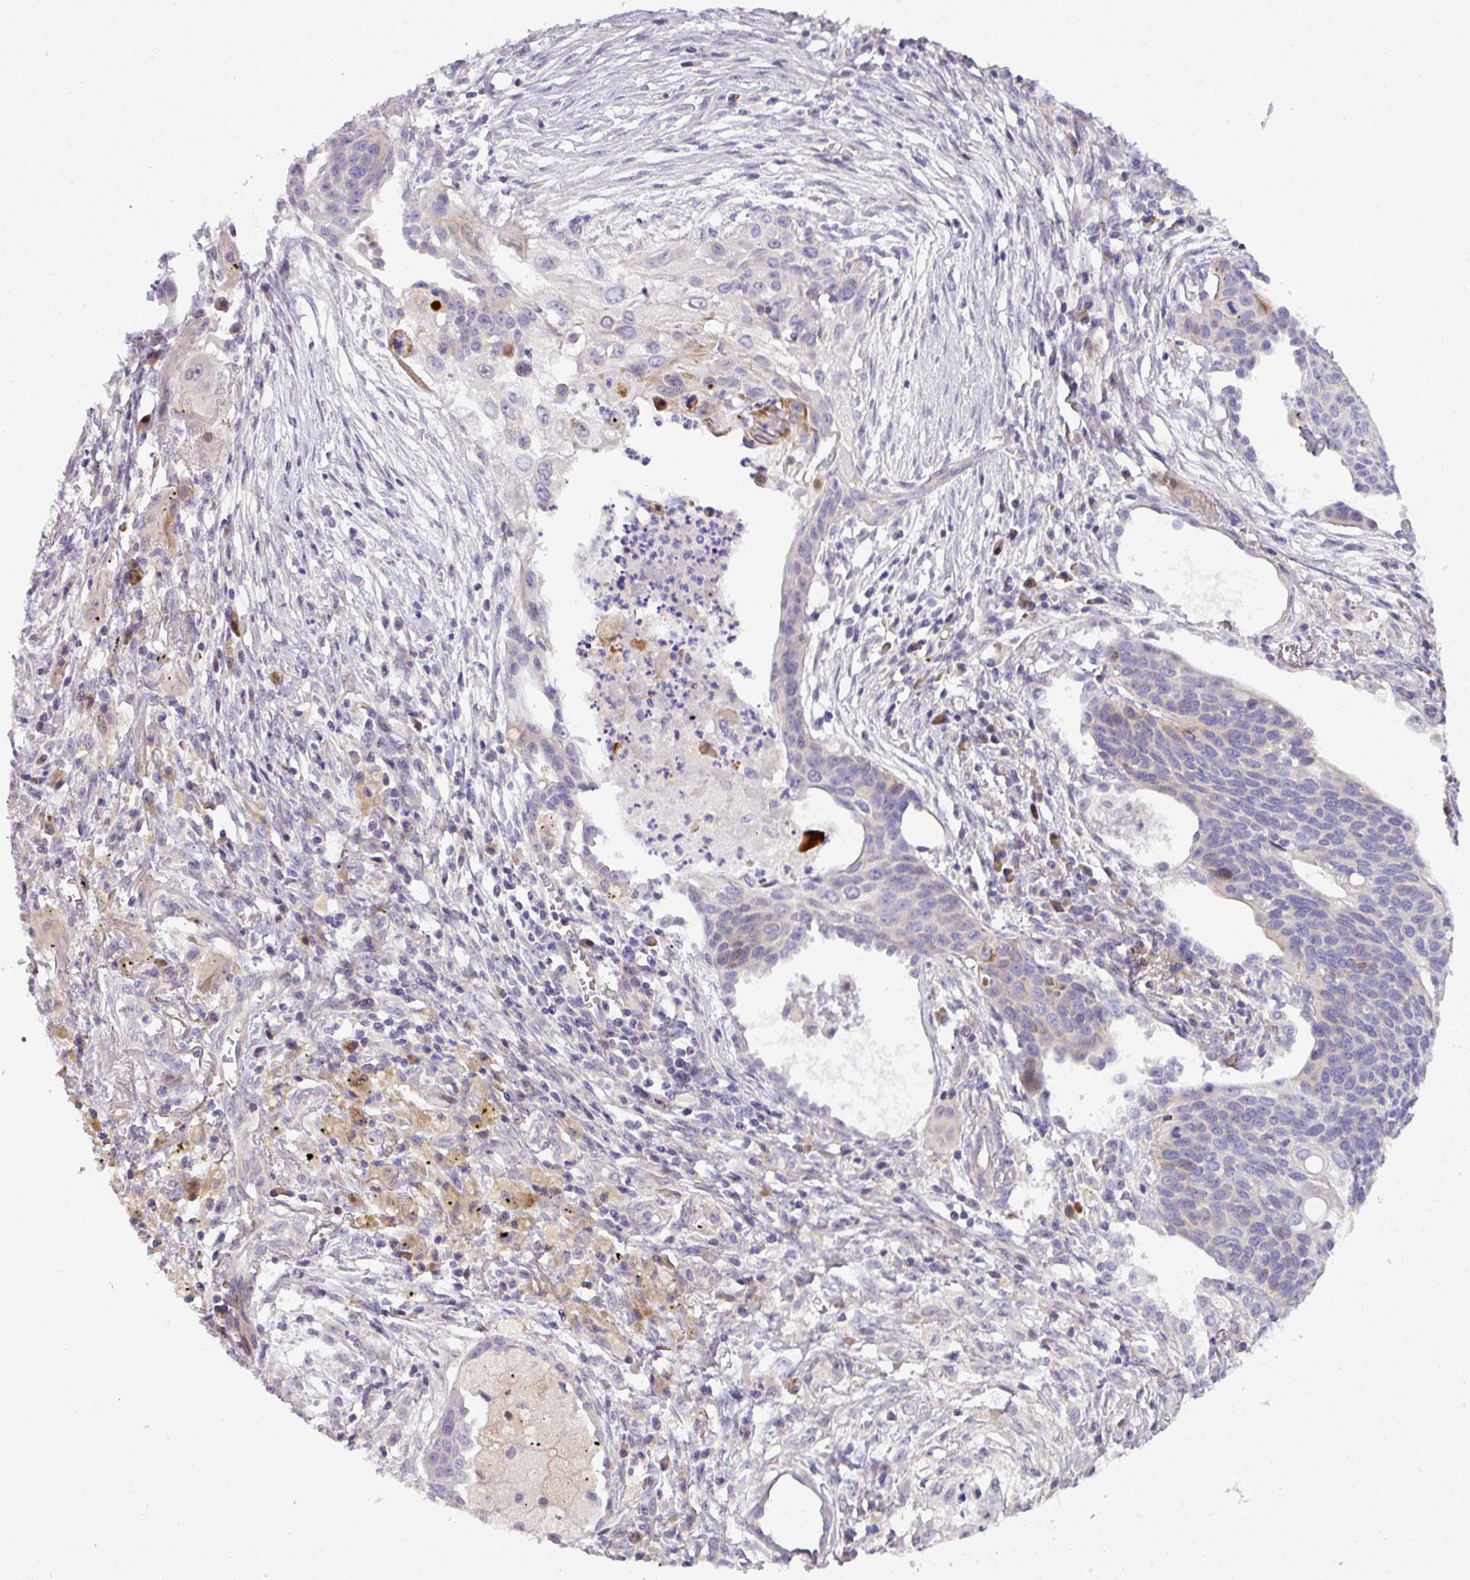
{"staining": {"intensity": "negative", "quantity": "none", "location": "none"}, "tissue": "lung cancer", "cell_type": "Tumor cells", "image_type": "cancer", "snomed": [{"axis": "morphology", "description": "Squamous cell carcinoma, NOS"}, {"axis": "topography", "description": "Lung"}], "caption": "Protein analysis of lung squamous cell carcinoma exhibits no significant expression in tumor cells.", "gene": "ATP6V1F", "patient": {"sex": "male", "age": 71}}